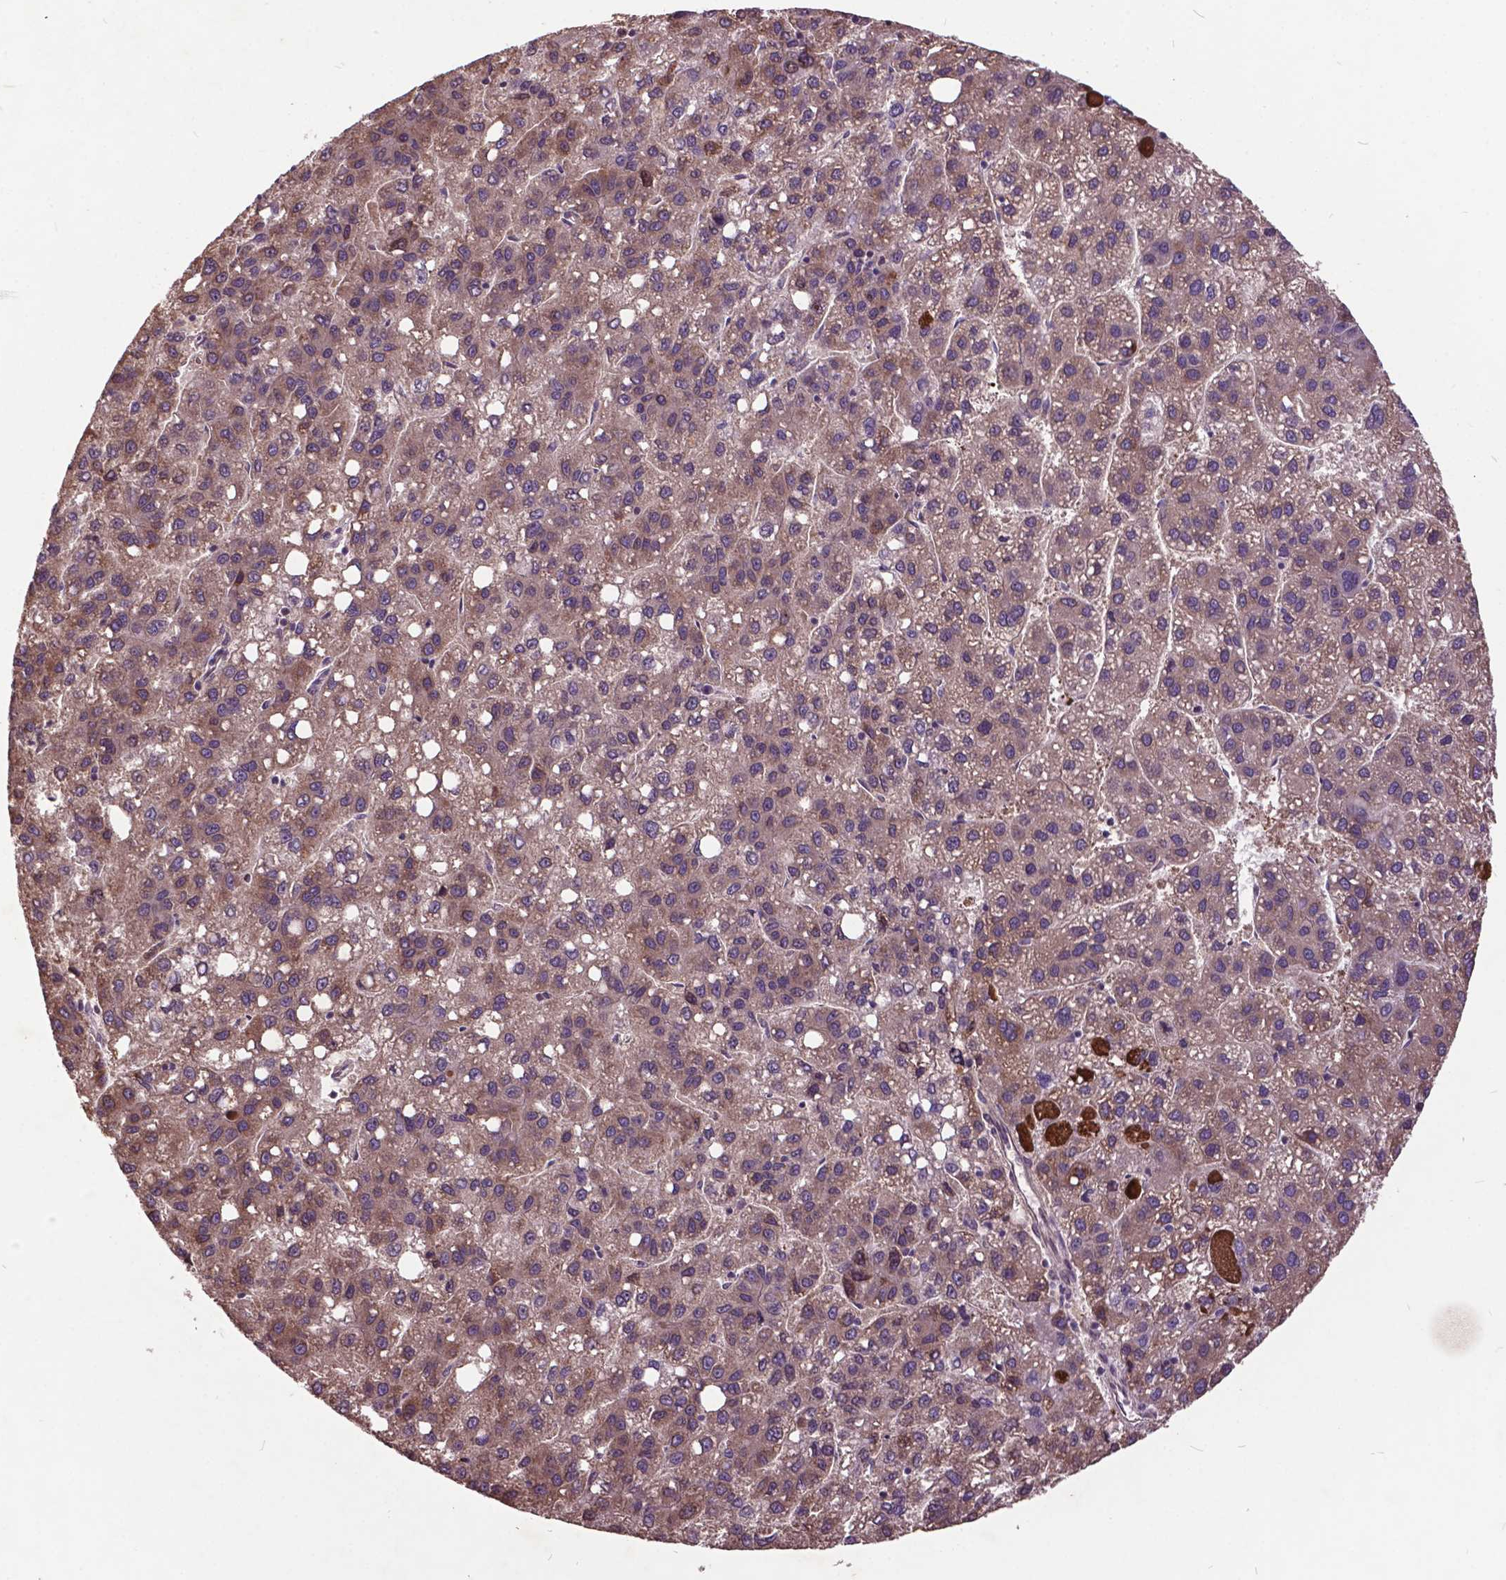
{"staining": {"intensity": "weak", "quantity": "<25%", "location": "cytoplasmic/membranous"}, "tissue": "liver cancer", "cell_type": "Tumor cells", "image_type": "cancer", "snomed": [{"axis": "morphology", "description": "Carcinoma, Hepatocellular, NOS"}, {"axis": "topography", "description": "Liver"}], "caption": "This is an immunohistochemistry (IHC) micrograph of hepatocellular carcinoma (liver). There is no expression in tumor cells.", "gene": "AP1S3", "patient": {"sex": "female", "age": 82}}